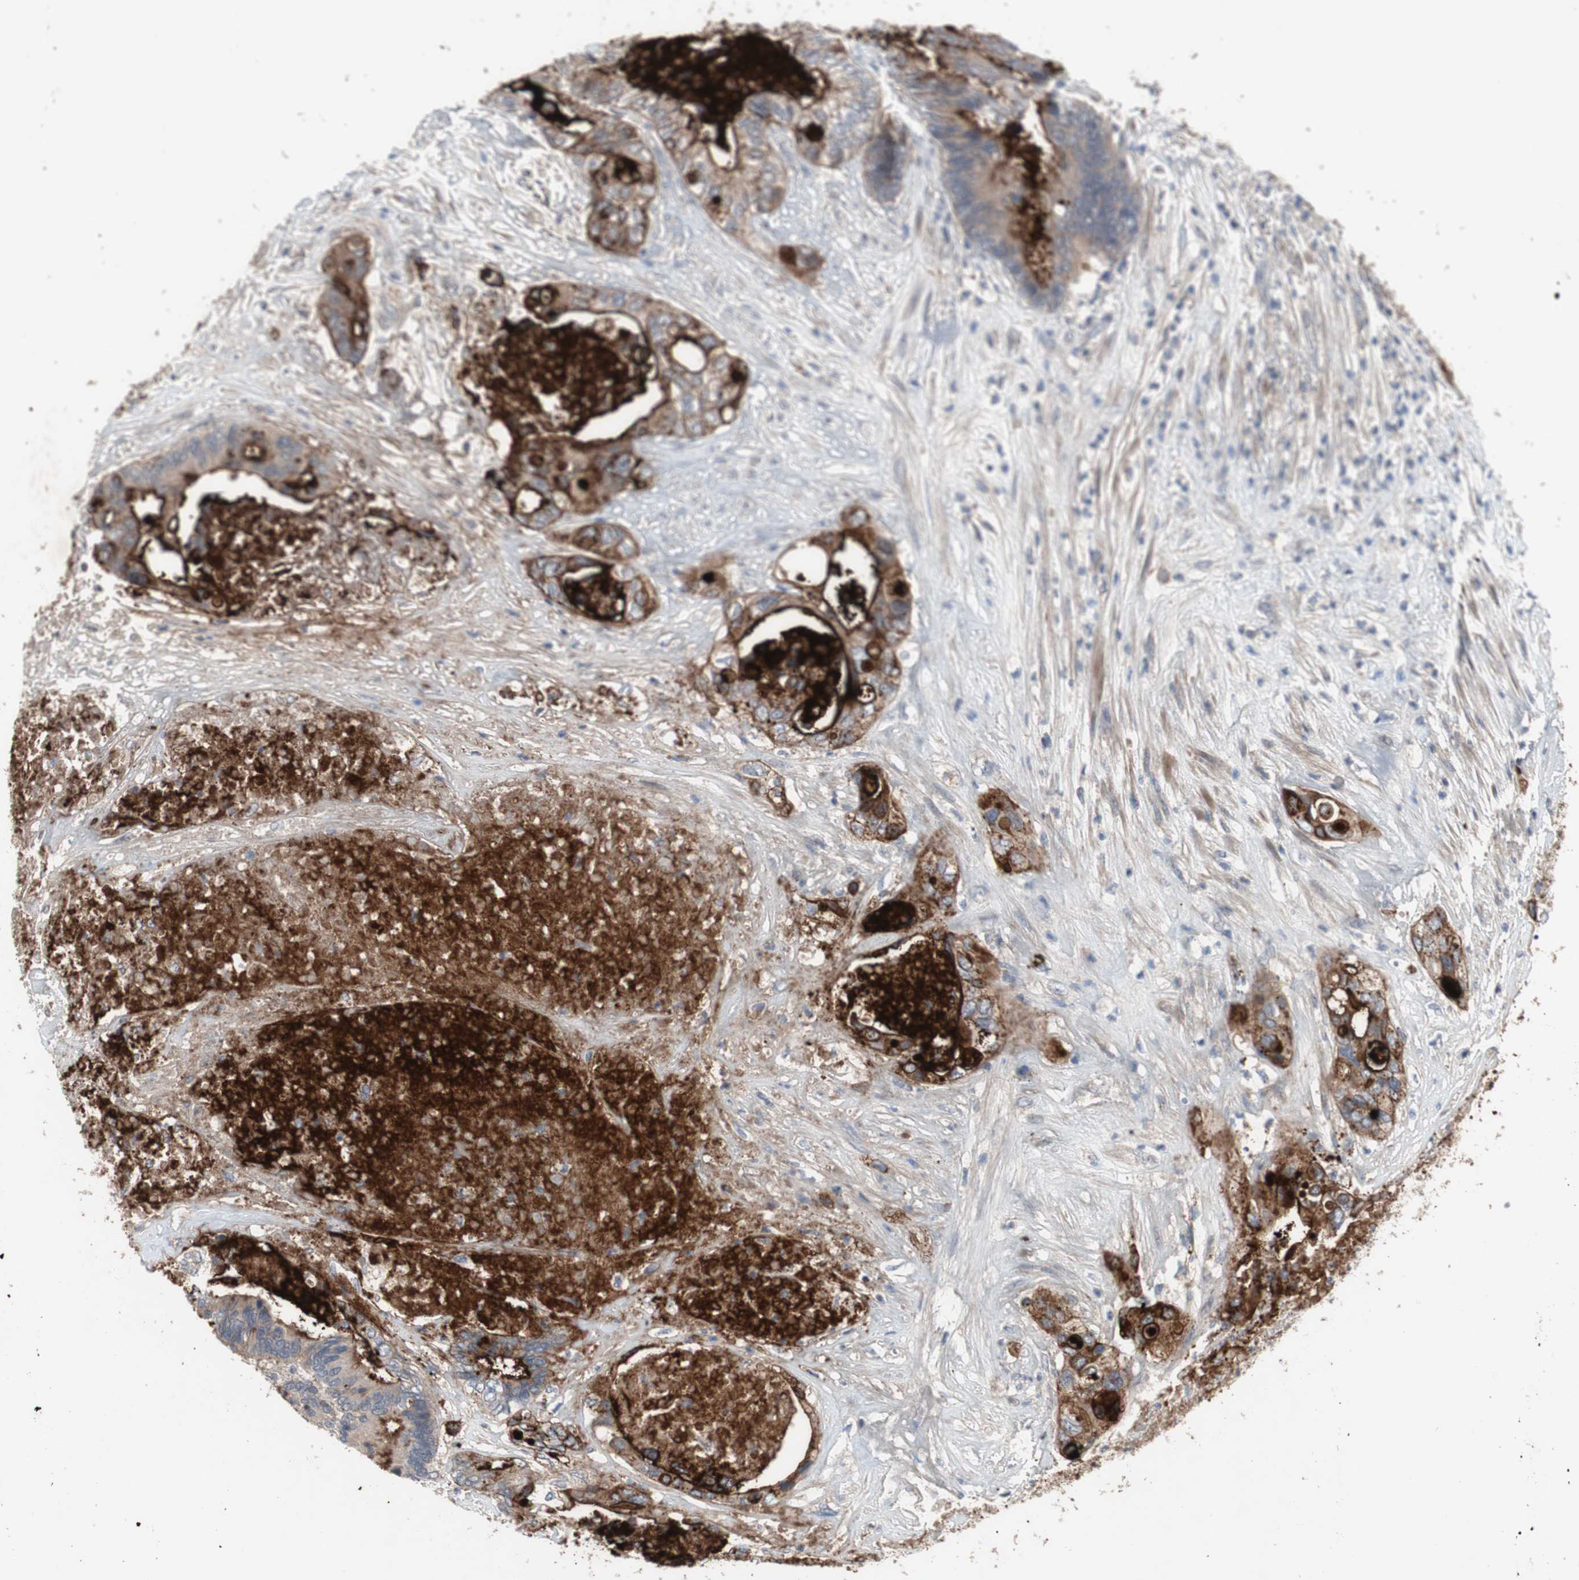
{"staining": {"intensity": "moderate", "quantity": ">75%", "location": "cytoplasmic/membranous"}, "tissue": "colorectal cancer", "cell_type": "Tumor cells", "image_type": "cancer", "snomed": [{"axis": "morphology", "description": "Adenocarcinoma, NOS"}, {"axis": "topography", "description": "Rectum"}], "caption": "A brown stain highlights moderate cytoplasmic/membranous expression of a protein in human colorectal adenocarcinoma tumor cells.", "gene": "OAZ1", "patient": {"sex": "male", "age": 55}}